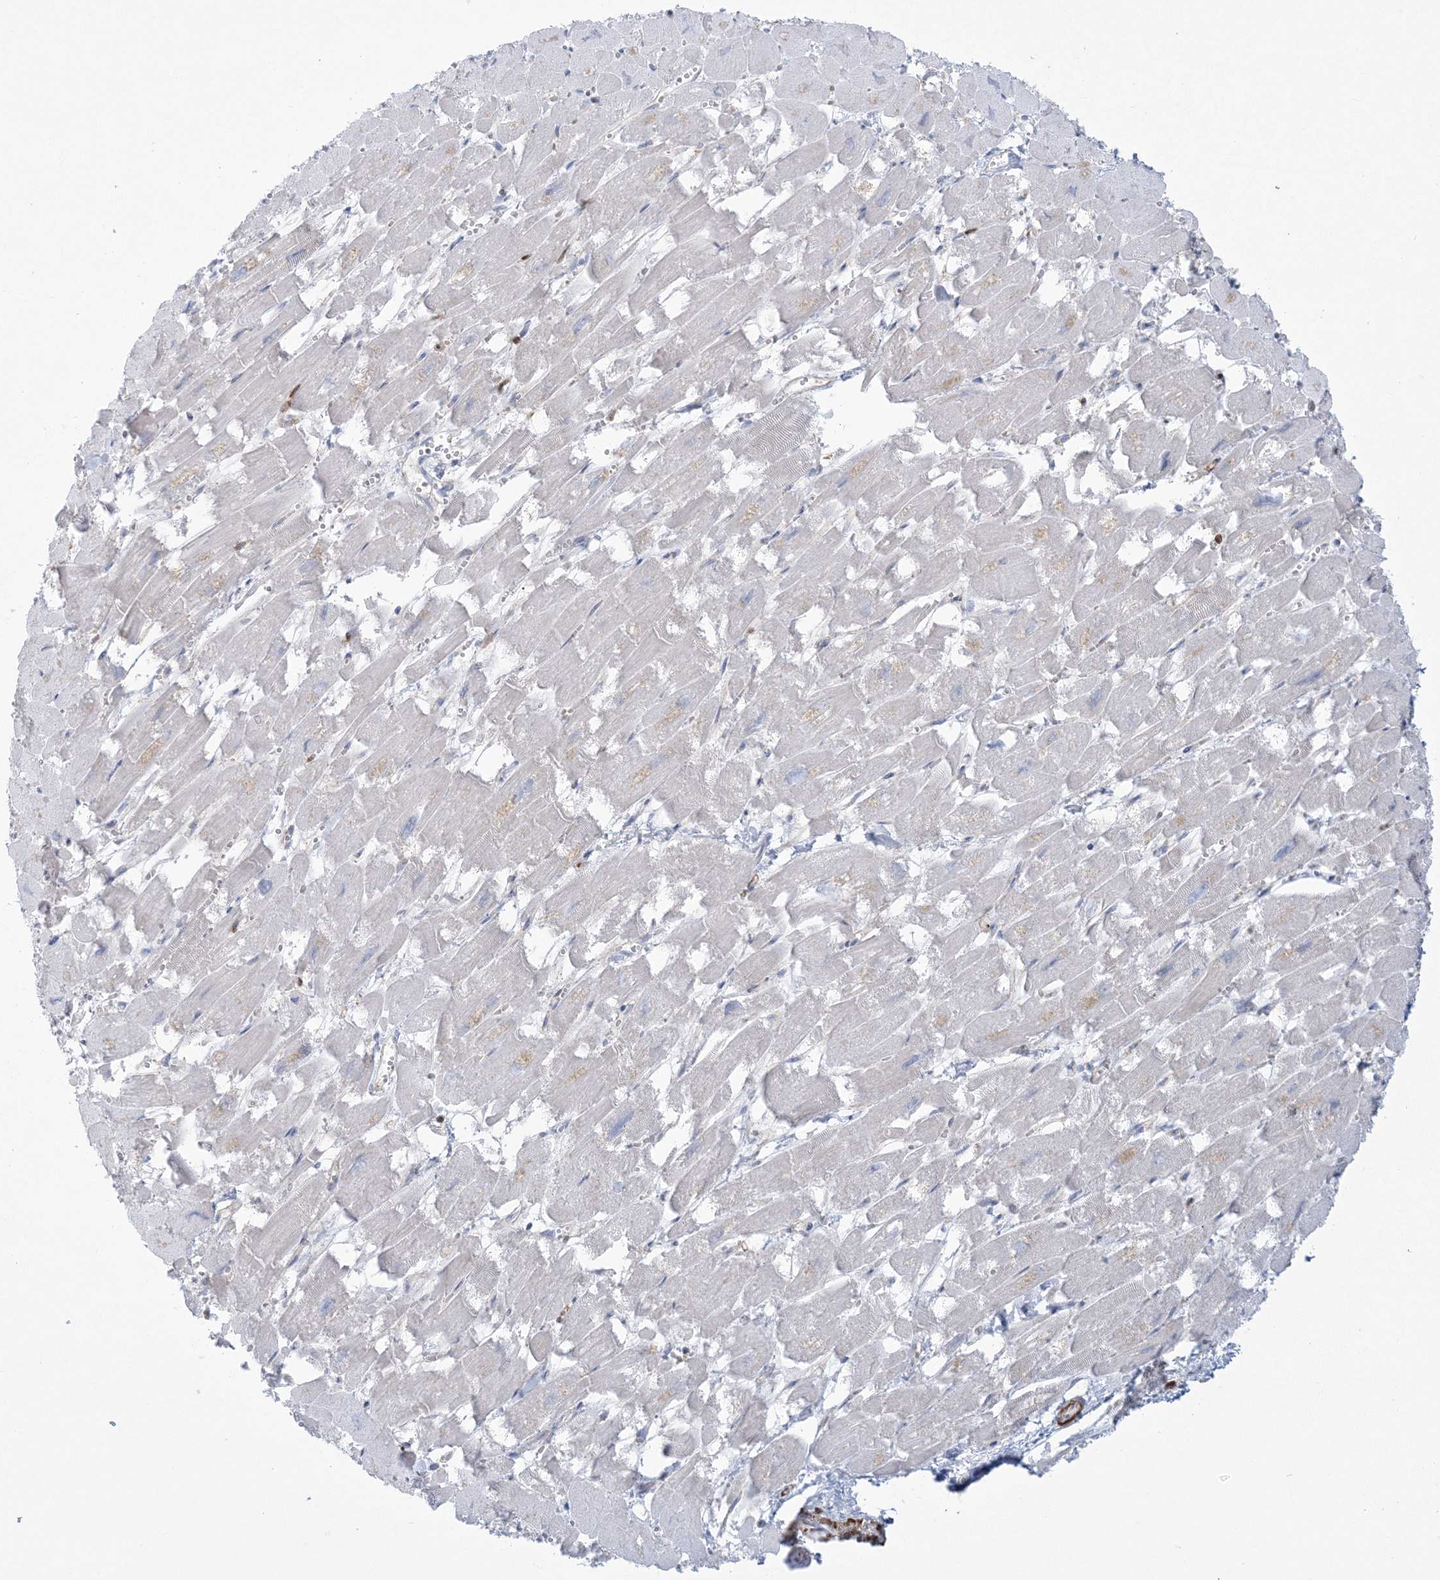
{"staining": {"intensity": "negative", "quantity": "none", "location": "none"}, "tissue": "heart muscle", "cell_type": "Cardiomyocytes", "image_type": "normal", "snomed": [{"axis": "morphology", "description": "Normal tissue, NOS"}, {"axis": "topography", "description": "Heart"}], "caption": "Benign heart muscle was stained to show a protein in brown. There is no significant positivity in cardiomyocytes.", "gene": "ARHGAP30", "patient": {"sex": "male", "age": 54}}